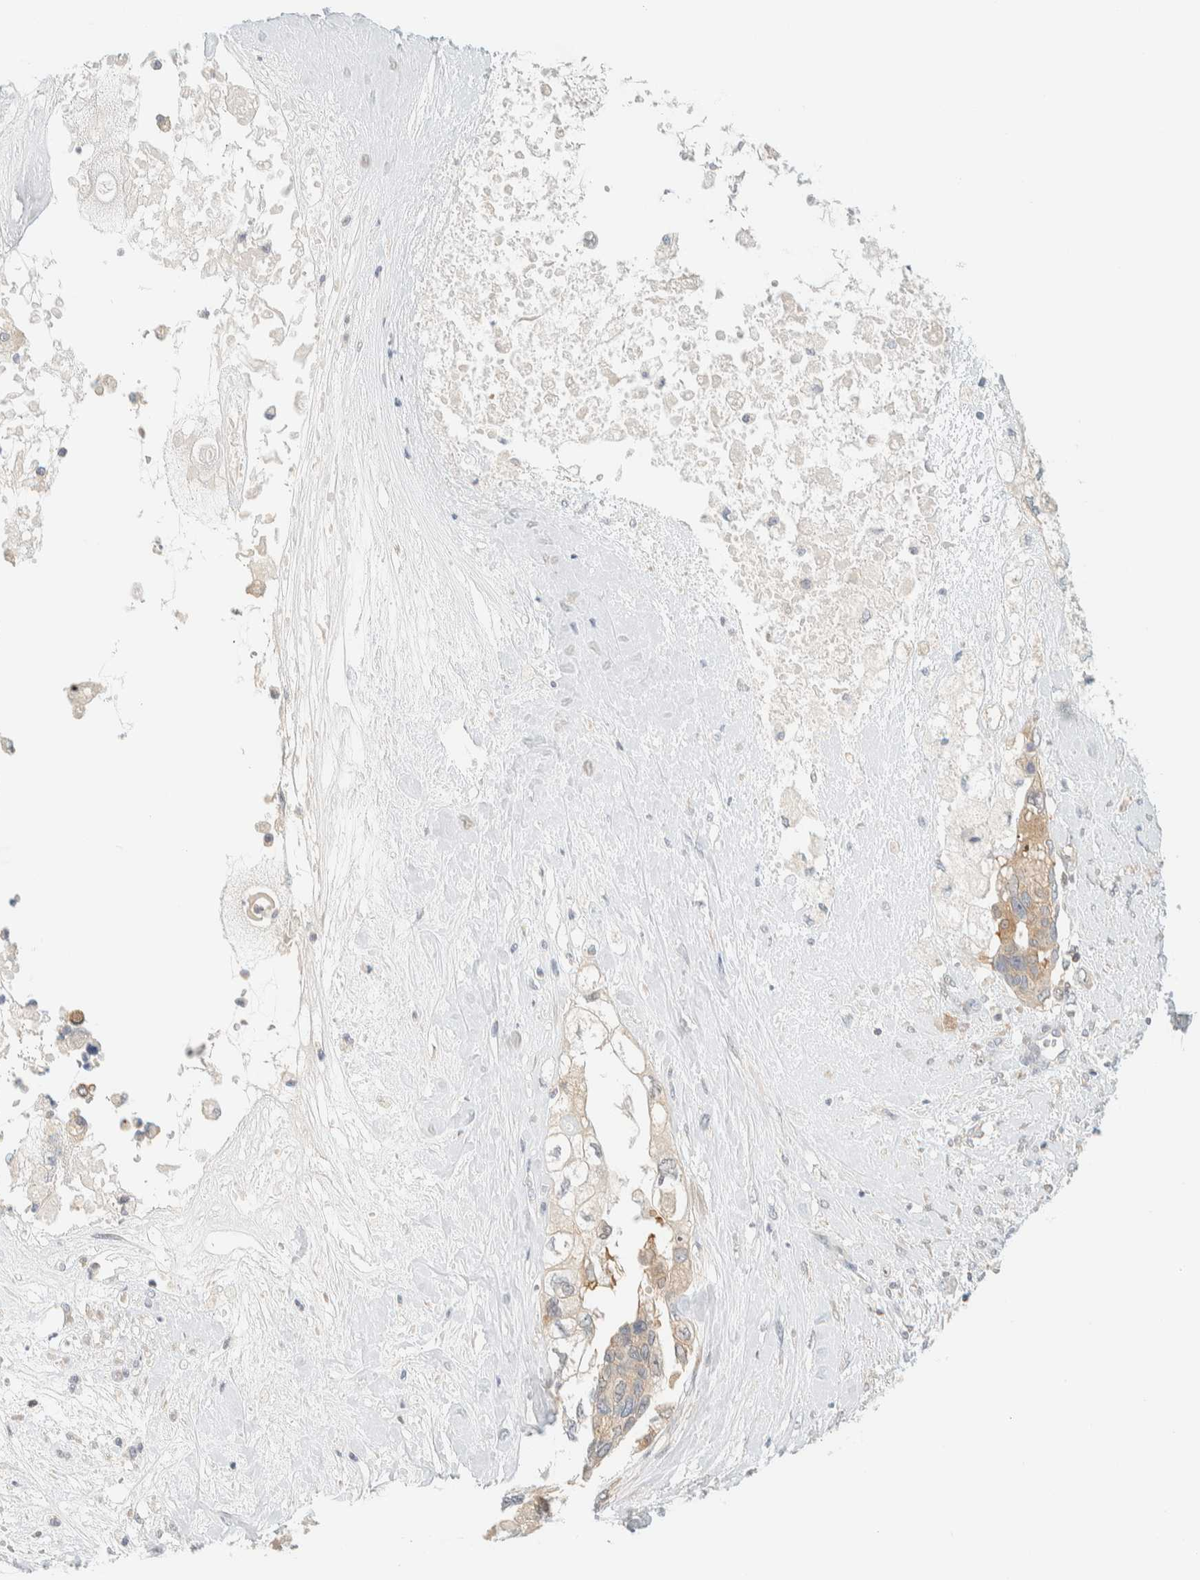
{"staining": {"intensity": "weak", "quantity": "<25%", "location": "cytoplasmic/membranous"}, "tissue": "pancreatic cancer", "cell_type": "Tumor cells", "image_type": "cancer", "snomed": [{"axis": "morphology", "description": "Adenocarcinoma, NOS"}, {"axis": "topography", "description": "Pancreas"}], "caption": "This is a image of immunohistochemistry staining of adenocarcinoma (pancreatic), which shows no expression in tumor cells. (DAB IHC visualized using brightfield microscopy, high magnification).", "gene": "PCYT2", "patient": {"sex": "female", "age": 56}}